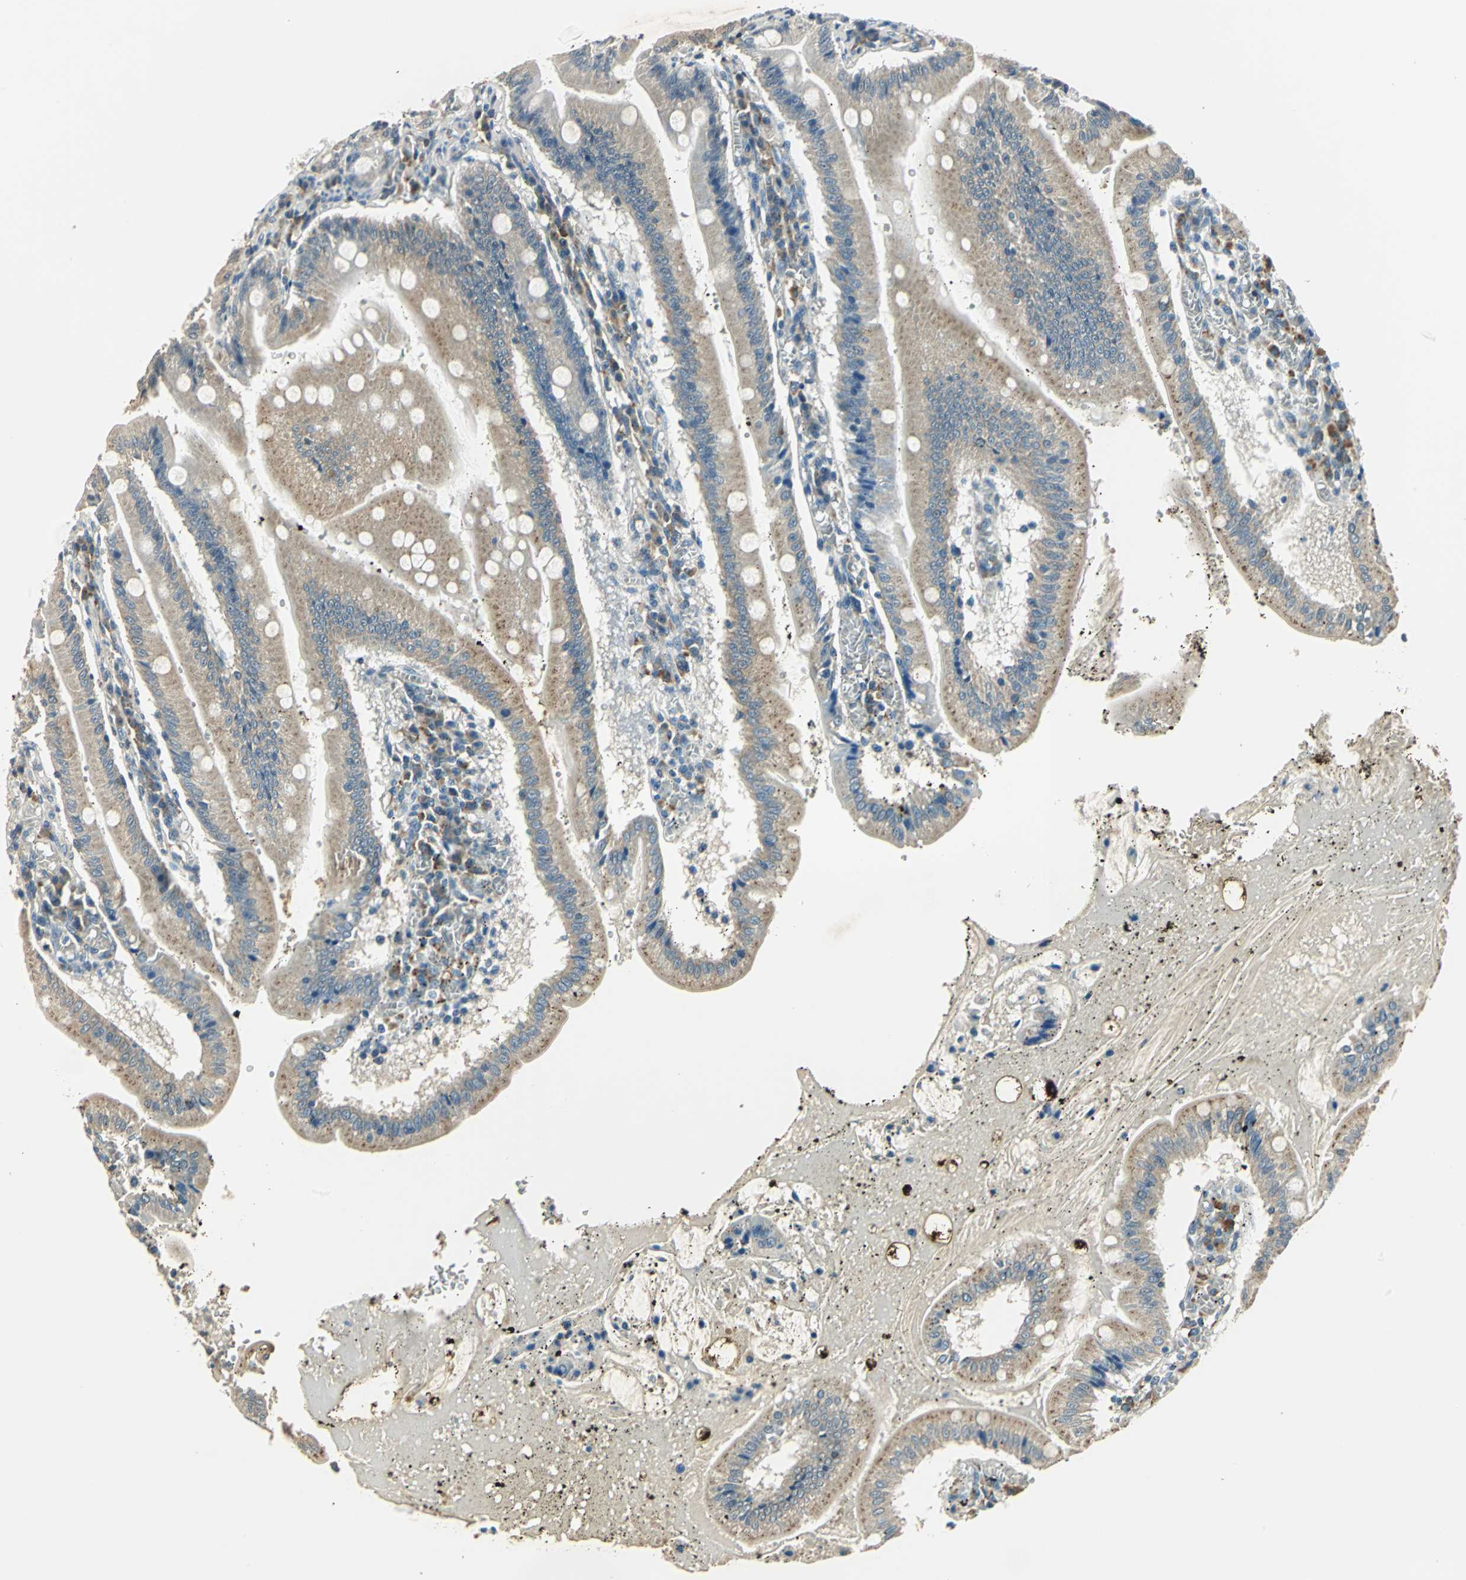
{"staining": {"intensity": "weak", "quantity": "25%-75%", "location": "cytoplasmic/membranous"}, "tissue": "small intestine", "cell_type": "Glandular cells", "image_type": "normal", "snomed": [{"axis": "morphology", "description": "Normal tissue, NOS"}, {"axis": "topography", "description": "Small intestine"}], "caption": "Protein analysis of unremarkable small intestine reveals weak cytoplasmic/membranous staining in approximately 25%-75% of glandular cells.", "gene": "NIT1", "patient": {"sex": "male", "age": 71}}